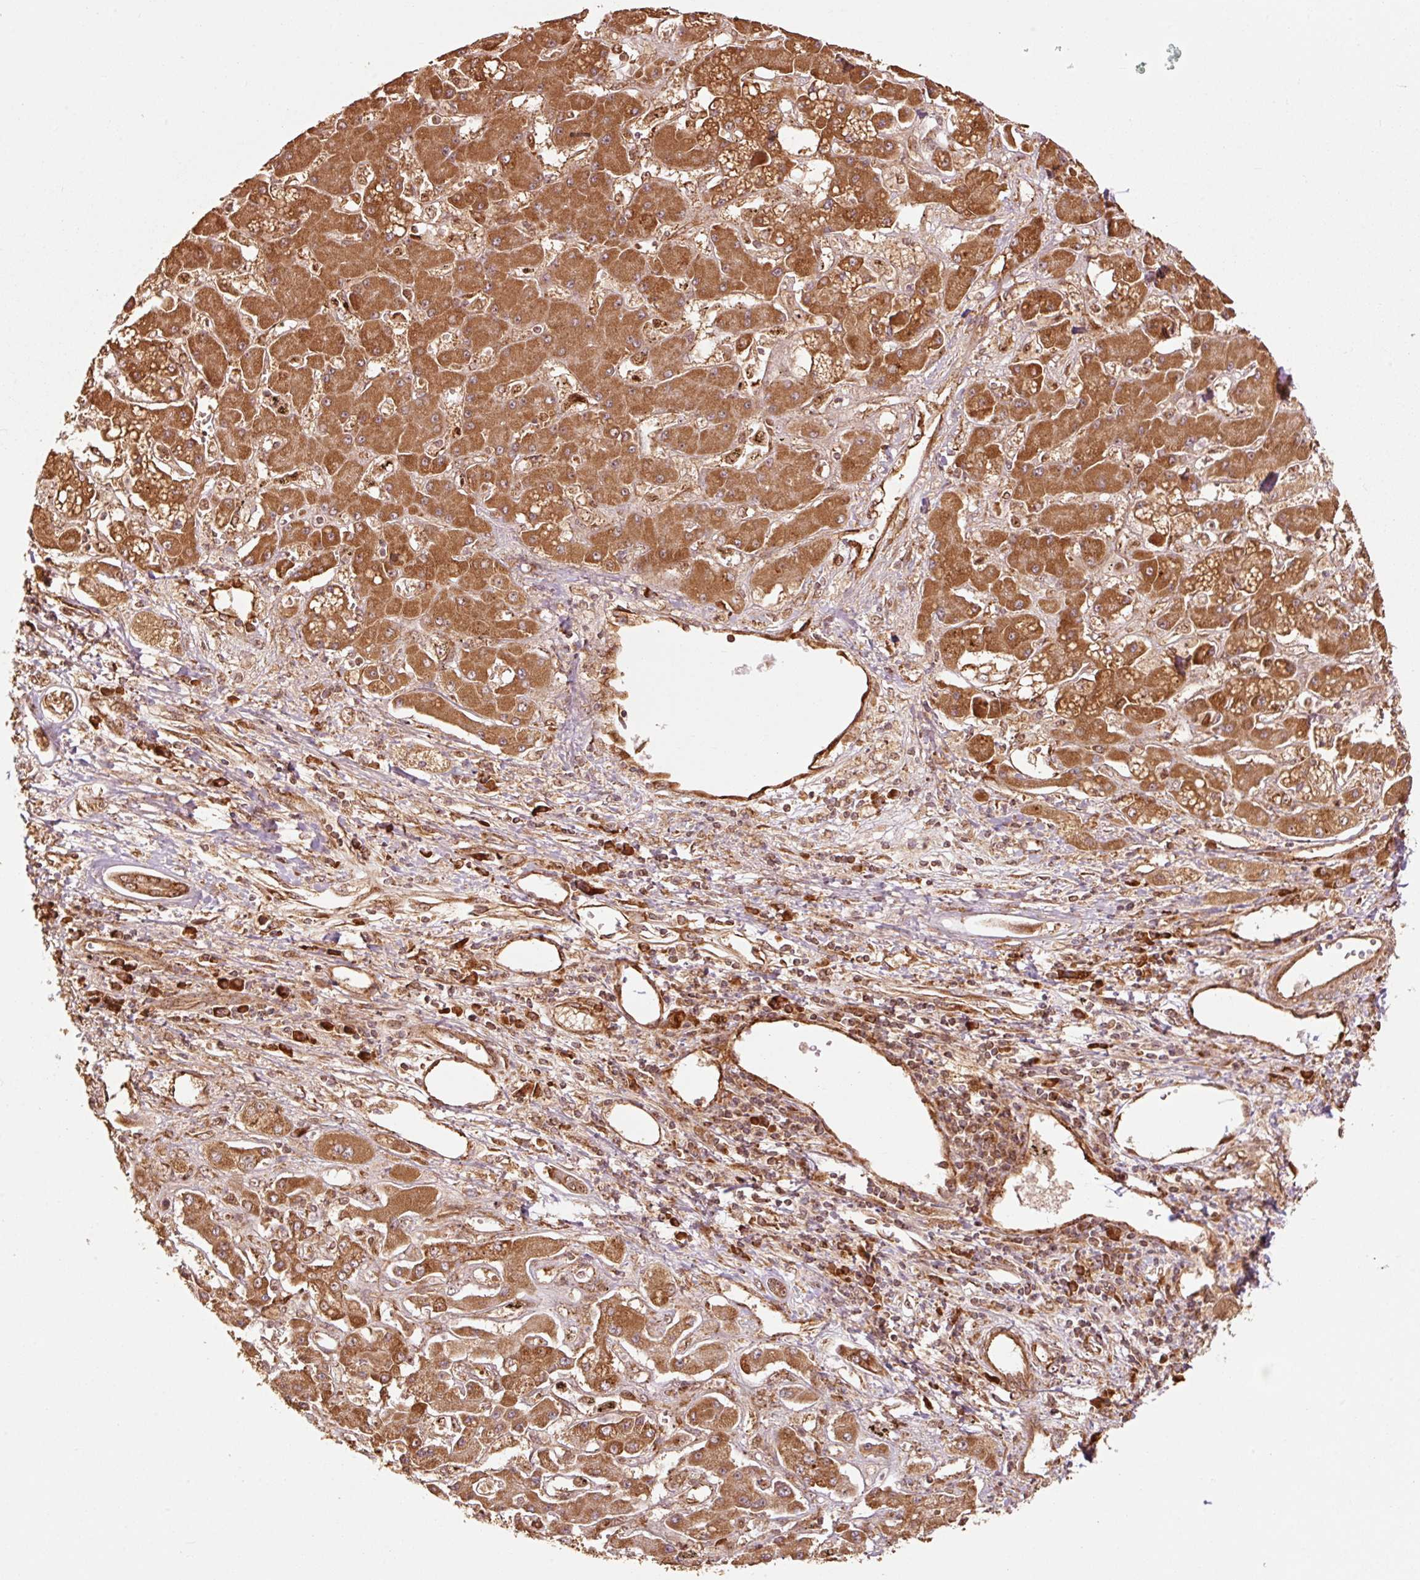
{"staining": {"intensity": "strong", "quantity": ">75%", "location": "cytoplasmic/membranous"}, "tissue": "liver cancer", "cell_type": "Tumor cells", "image_type": "cancer", "snomed": [{"axis": "morphology", "description": "Cholangiocarcinoma"}, {"axis": "topography", "description": "Liver"}], "caption": "A histopathology image of cholangiocarcinoma (liver) stained for a protein displays strong cytoplasmic/membranous brown staining in tumor cells.", "gene": "MRPL16", "patient": {"sex": "male", "age": 67}}